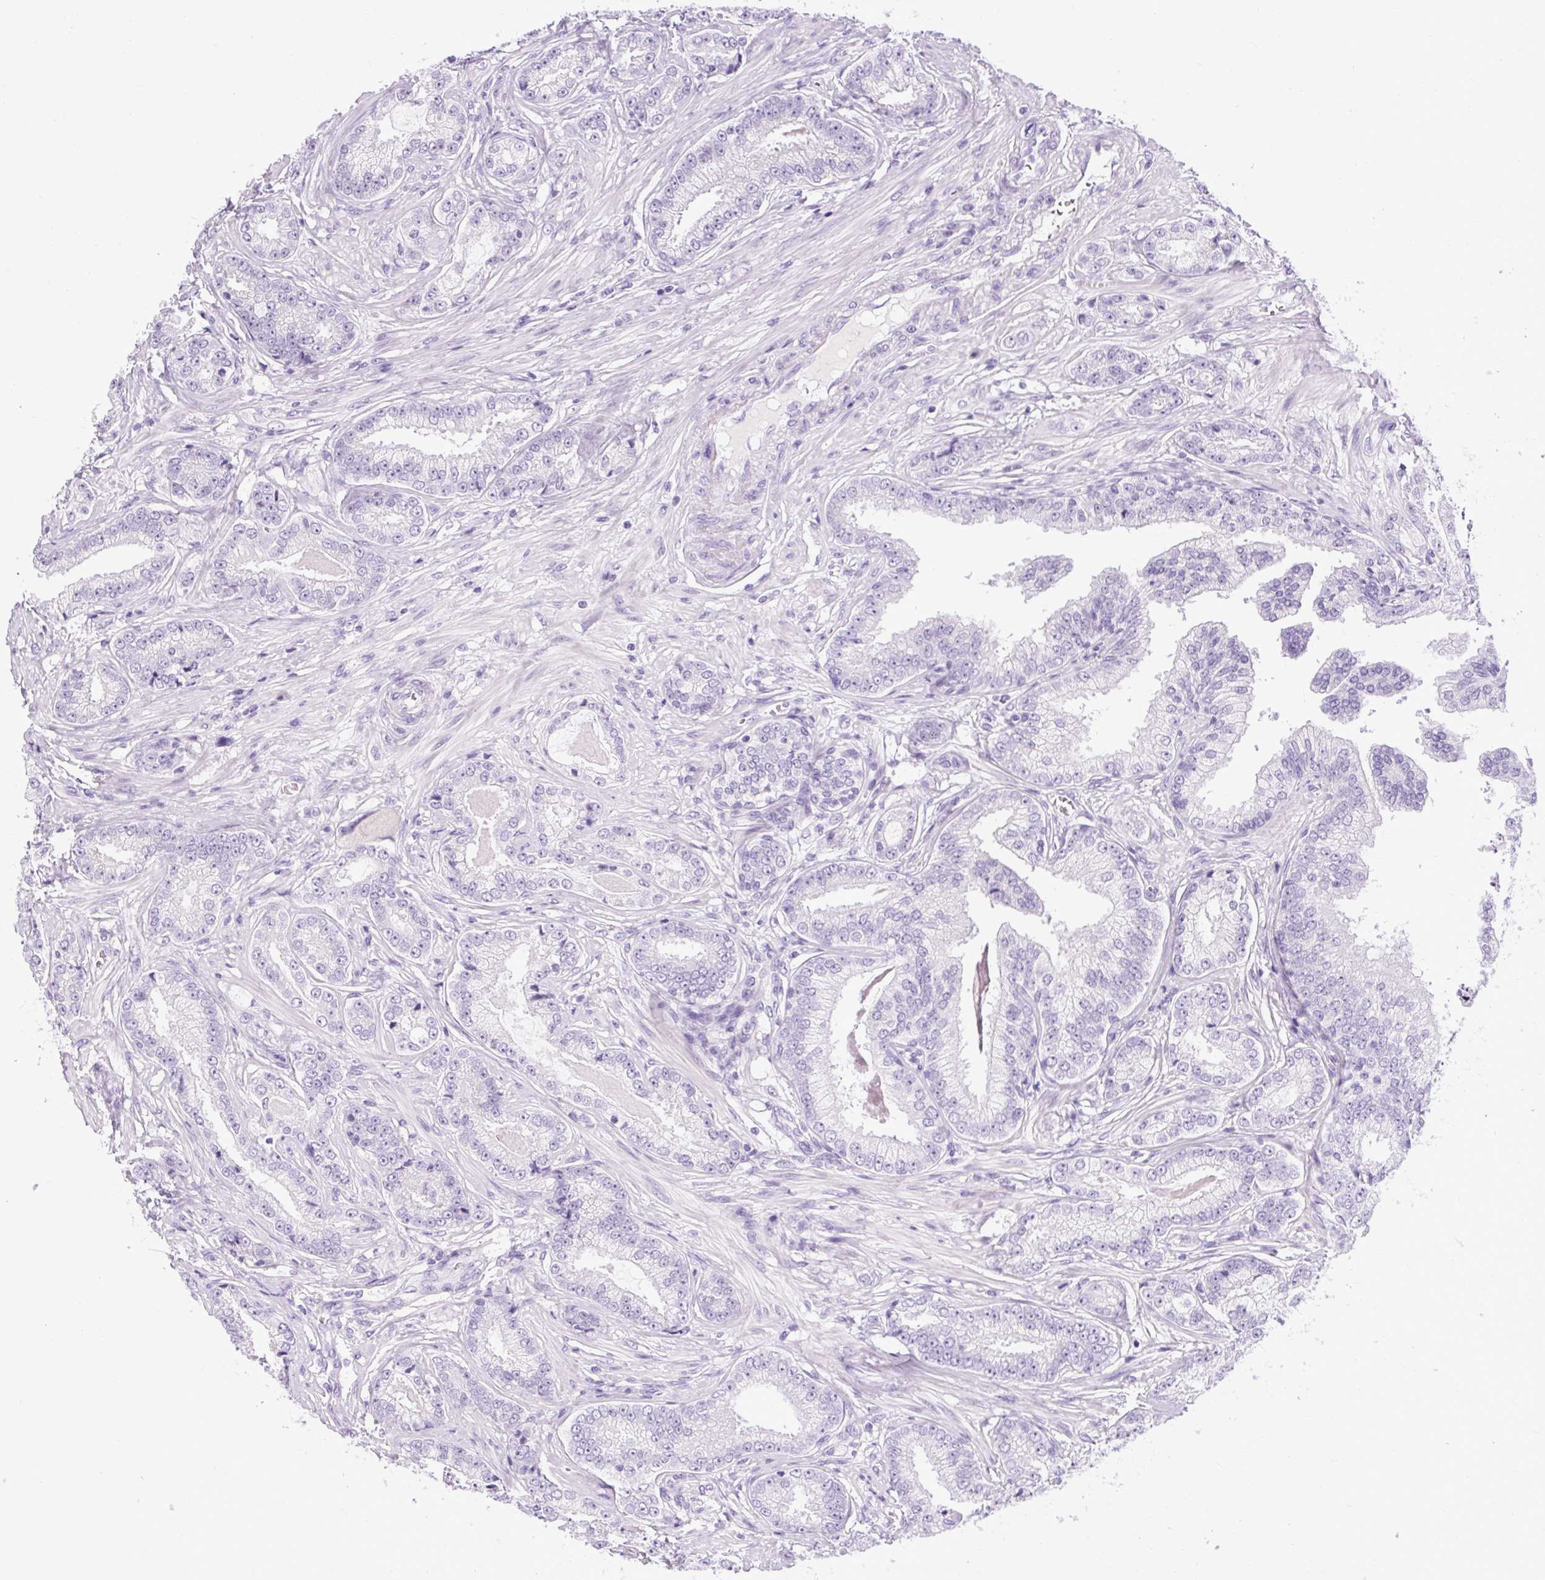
{"staining": {"intensity": "negative", "quantity": "none", "location": "none"}, "tissue": "prostate cancer", "cell_type": "Tumor cells", "image_type": "cancer", "snomed": [{"axis": "morphology", "description": "Adenocarcinoma, Low grade"}, {"axis": "topography", "description": "Prostate"}], "caption": "High magnification brightfield microscopy of prostate cancer (low-grade adenocarcinoma) stained with DAB (brown) and counterstained with hematoxylin (blue): tumor cells show no significant expression. The staining was performed using DAB to visualize the protein expression in brown, while the nuclei were stained in blue with hematoxylin (Magnification: 20x).", "gene": "FABP7", "patient": {"sex": "male", "age": 61}}